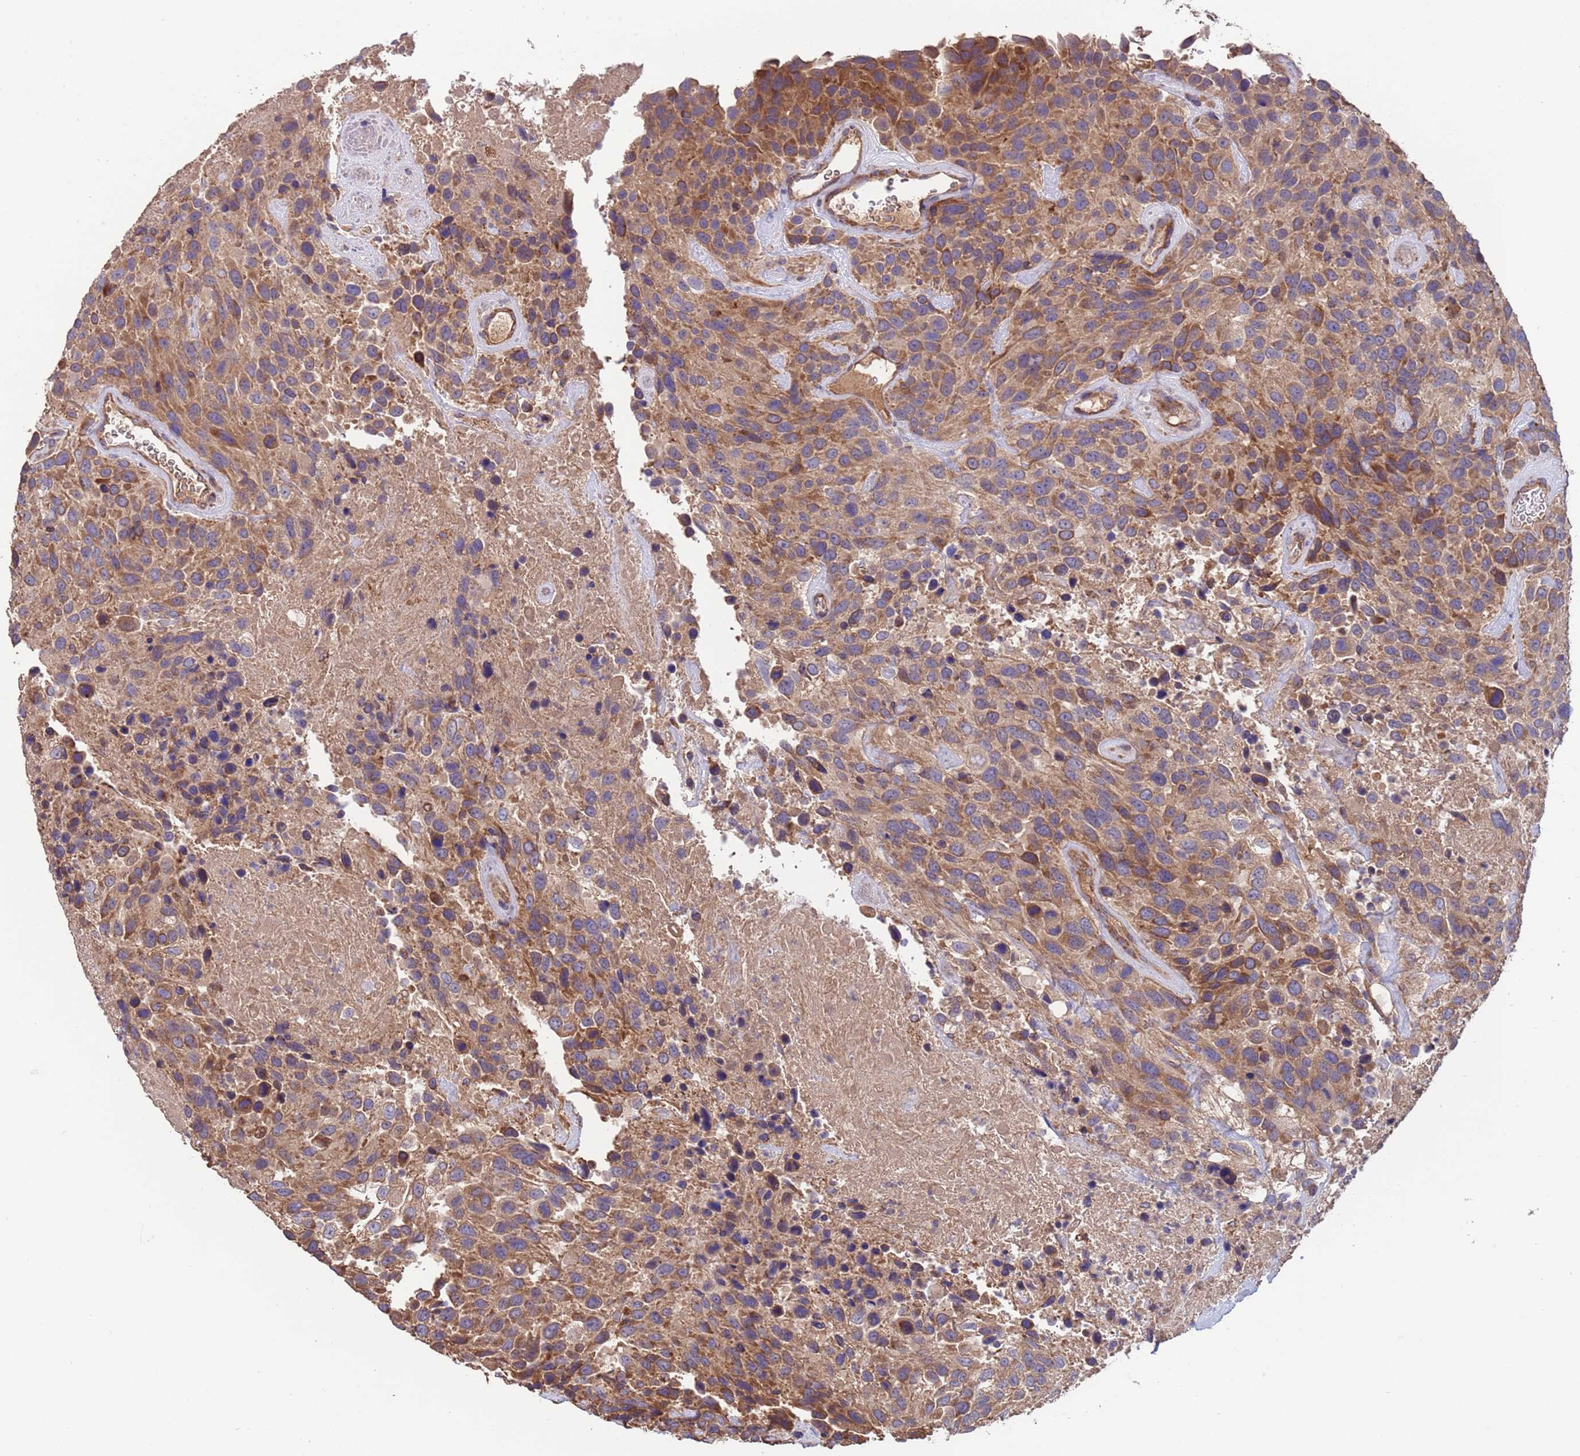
{"staining": {"intensity": "moderate", "quantity": ">75%", "location": "cytoplasmic/membranous"}, "tissue": "urothelial cancer", "cell_type": "Tumor cells", "image_type": "cancer", "snomed": [{"axis": "morphology", "description": "Urothelial carcinoma, High grade"}, {"axis": "topography", "description": "Urinary bladder"}], "caption": "A medium amount of moderate cytoplasmic/membranous positivity is appreciated in approximately >75% of tumor cells in high-grade urothelial carcinoma tissue.", "gene": "EEF1AKMT1", "patient": {"sex": "female", "age": 70}}